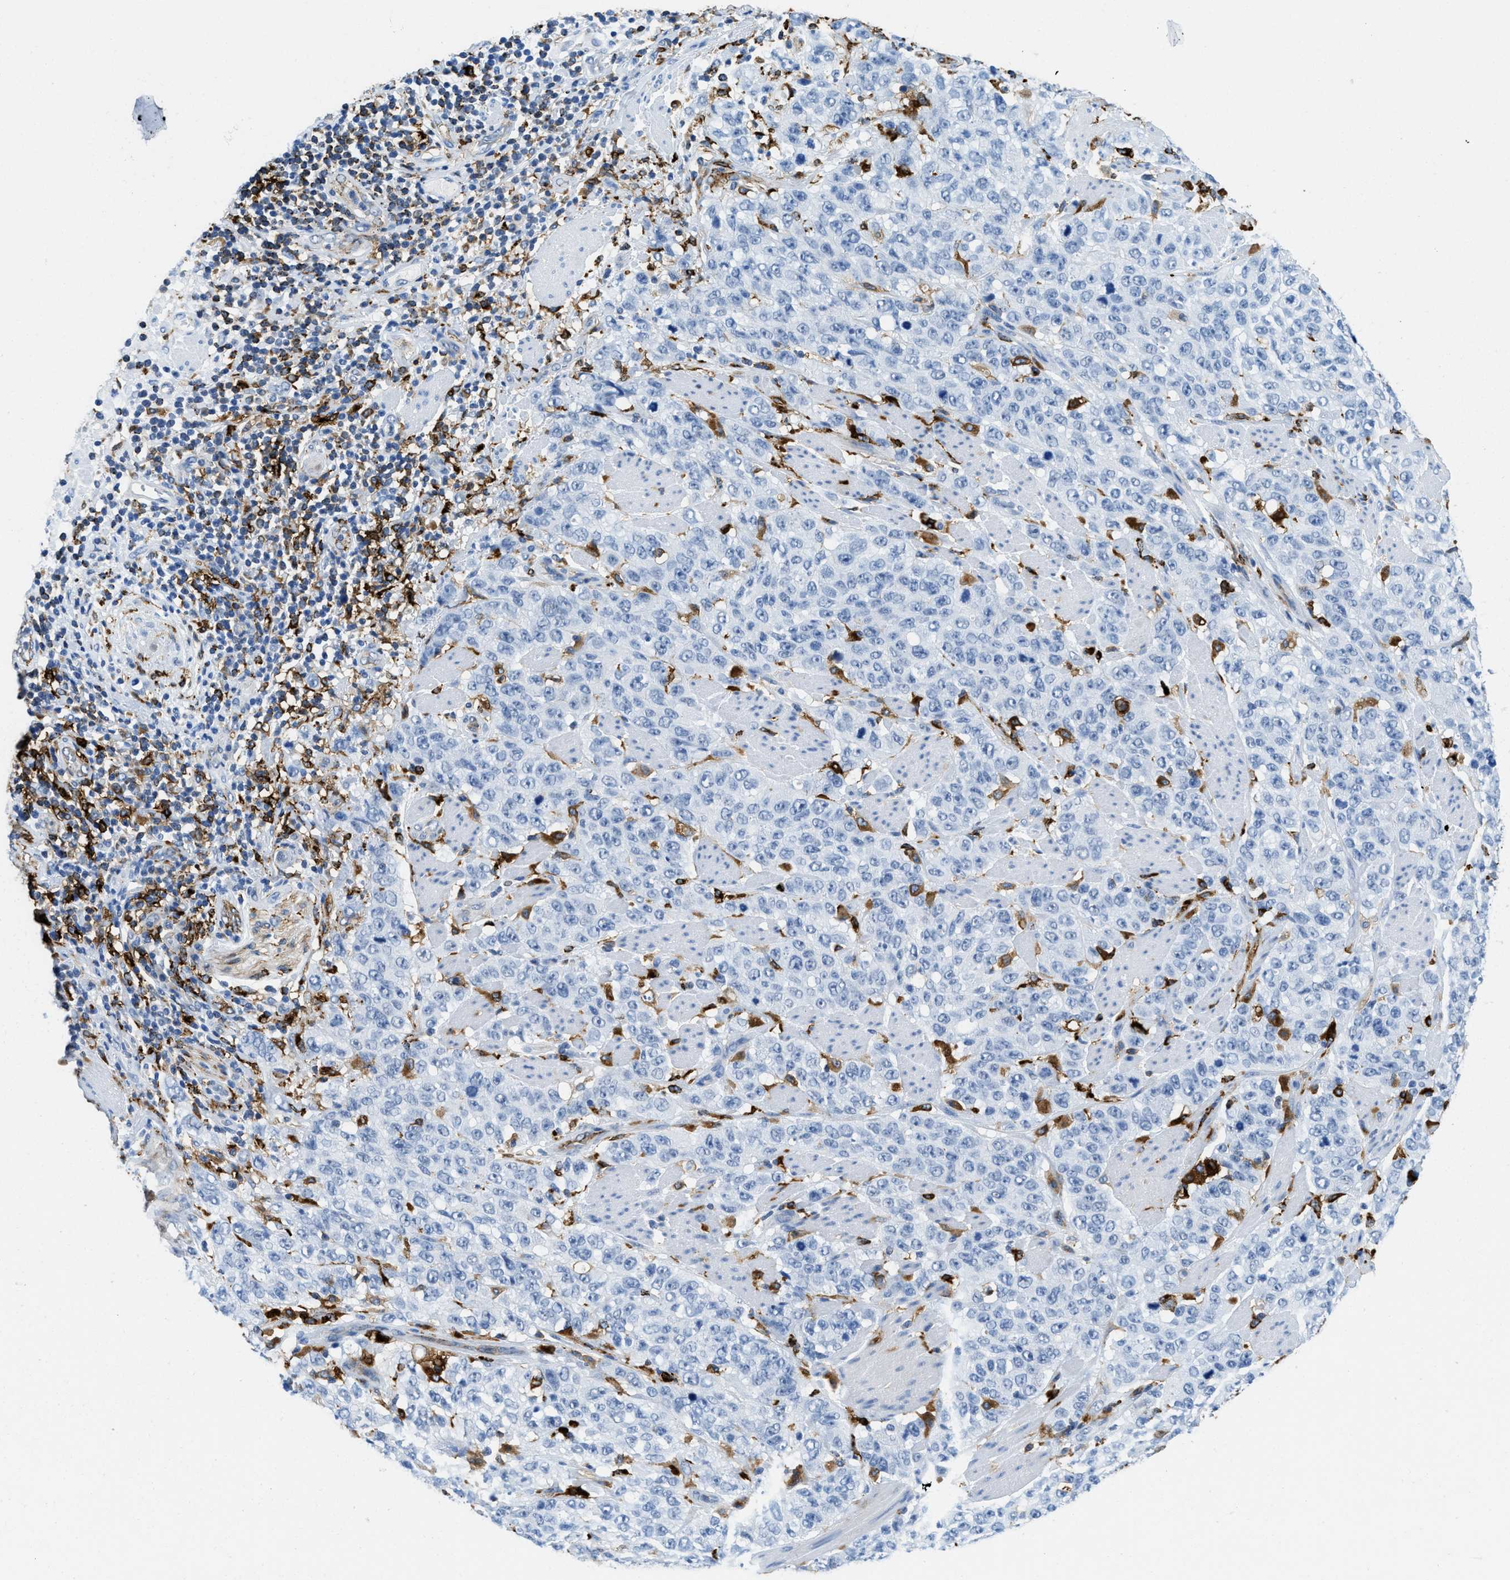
{"staining": {"intensity": "negative", "quantity": "none", "location": "none"}, "tissue": "stomach cancer", "cell_type": "Tumor cells", "image_type": "cancer", "snomed": [{"axis": "morphology", "description": "Adenocarcinoma, NOS"}, {"axis": "topography", "description": "Stomach"}], "caption": "DAB immunohistochemical staining of stomach cancer displays no significant expression in tumor cells.", "gene": "CD226", "patient": {"sex": "male", "age": 48}}